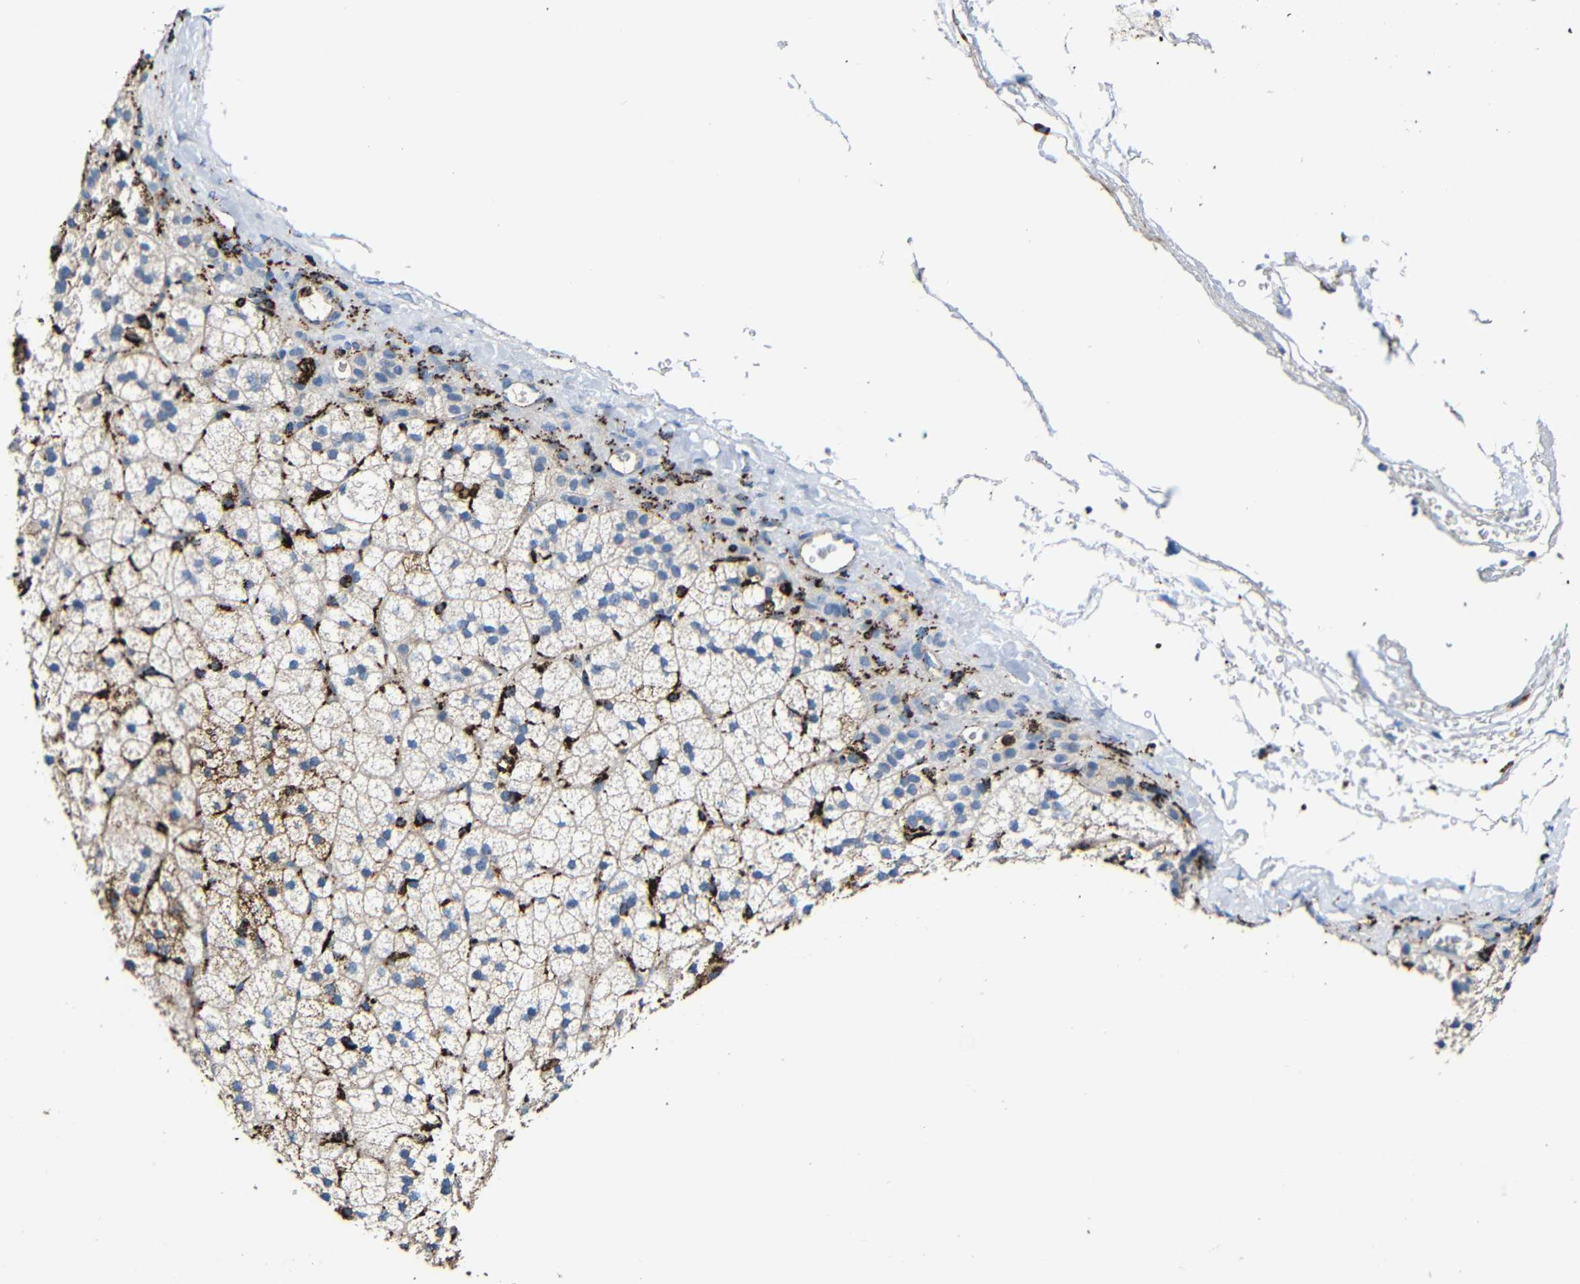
{"staining": {"intensity": "strong", "quantity": "25%-75%", "location": "cytoplasmic/membranous"}, "tissue": "adrenal gland", "cell_type": "Glandular cells", "image_type": "normal", "snomed": [{"axis": "morphology", "description": "Normal tissue, NOS"}, {"axis": "topography", "description": "Adrenal gland"}], "caption": "Approximately 25%-75% of glandular cells in normal adrenal gland exhibit strong cytoplasmic/membranous protein staining as visualized by brown immunohistochemical staining.", "gene": "HLA", "patient": {"sex": "male", "age": 35}}